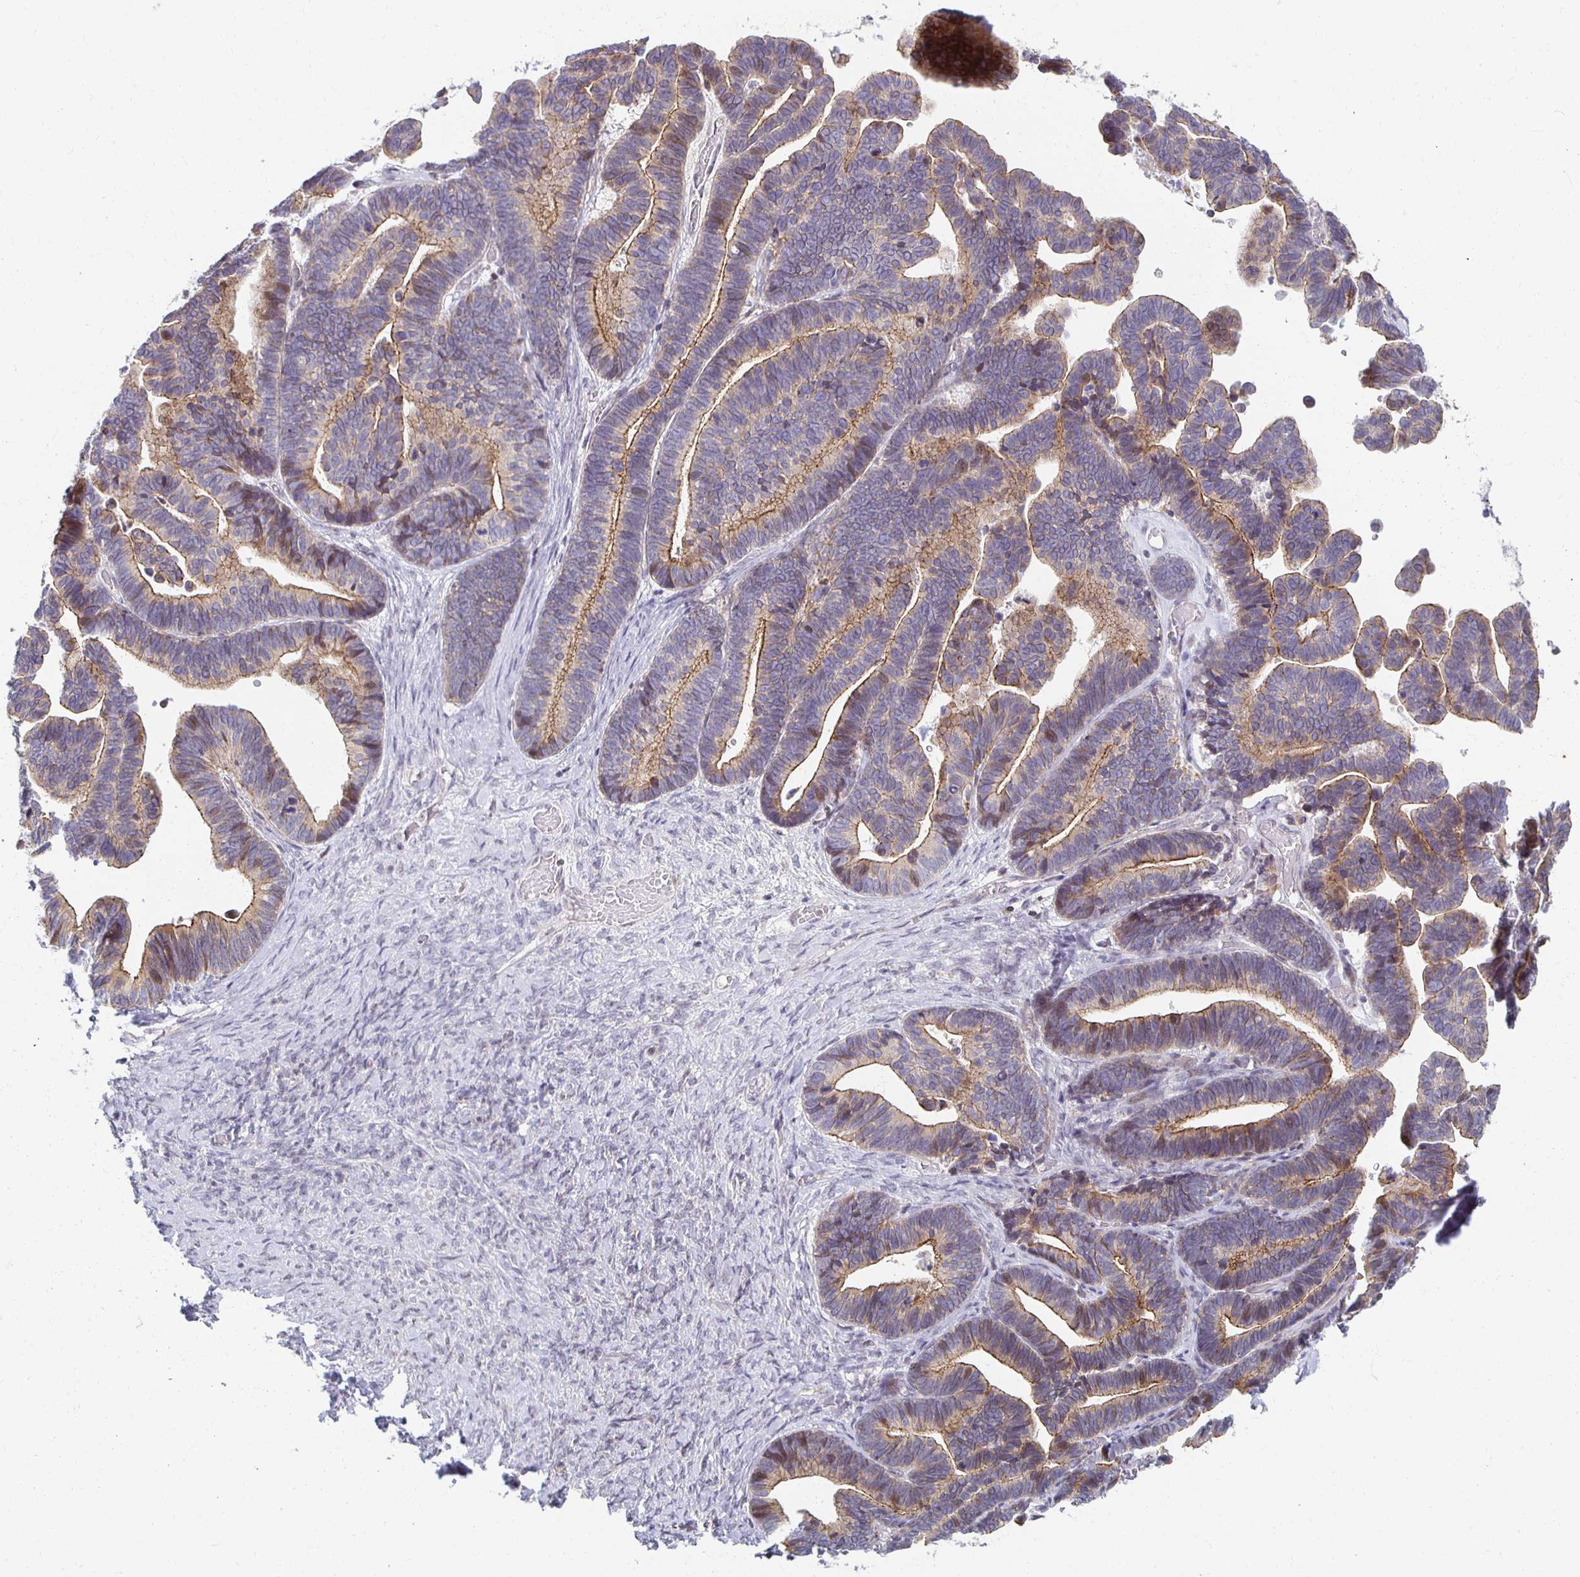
{"staining": {"intensity": "moderate", "quantity": ">75%", "location": "cytoplasmic/membranous"}, "tissue": "ovarian cancer", "cell_type": "Tumor cells", "image_type": "cancer", "snomed": [{"axis": "morphology", "description": "Cystadenocarcinoma, serous, NOS"}, {"axis": "topography", "description": "Ovary"}], "caption": "Brown immunohistochemical staining in human ovarian serous cystadenocarcinoma reveals moderate cytoplasmic/membranous expression in approximately >75% of tumor cells.", "gene": "HCFC1R1", "patient": {"sex": "female", "age": 56}}